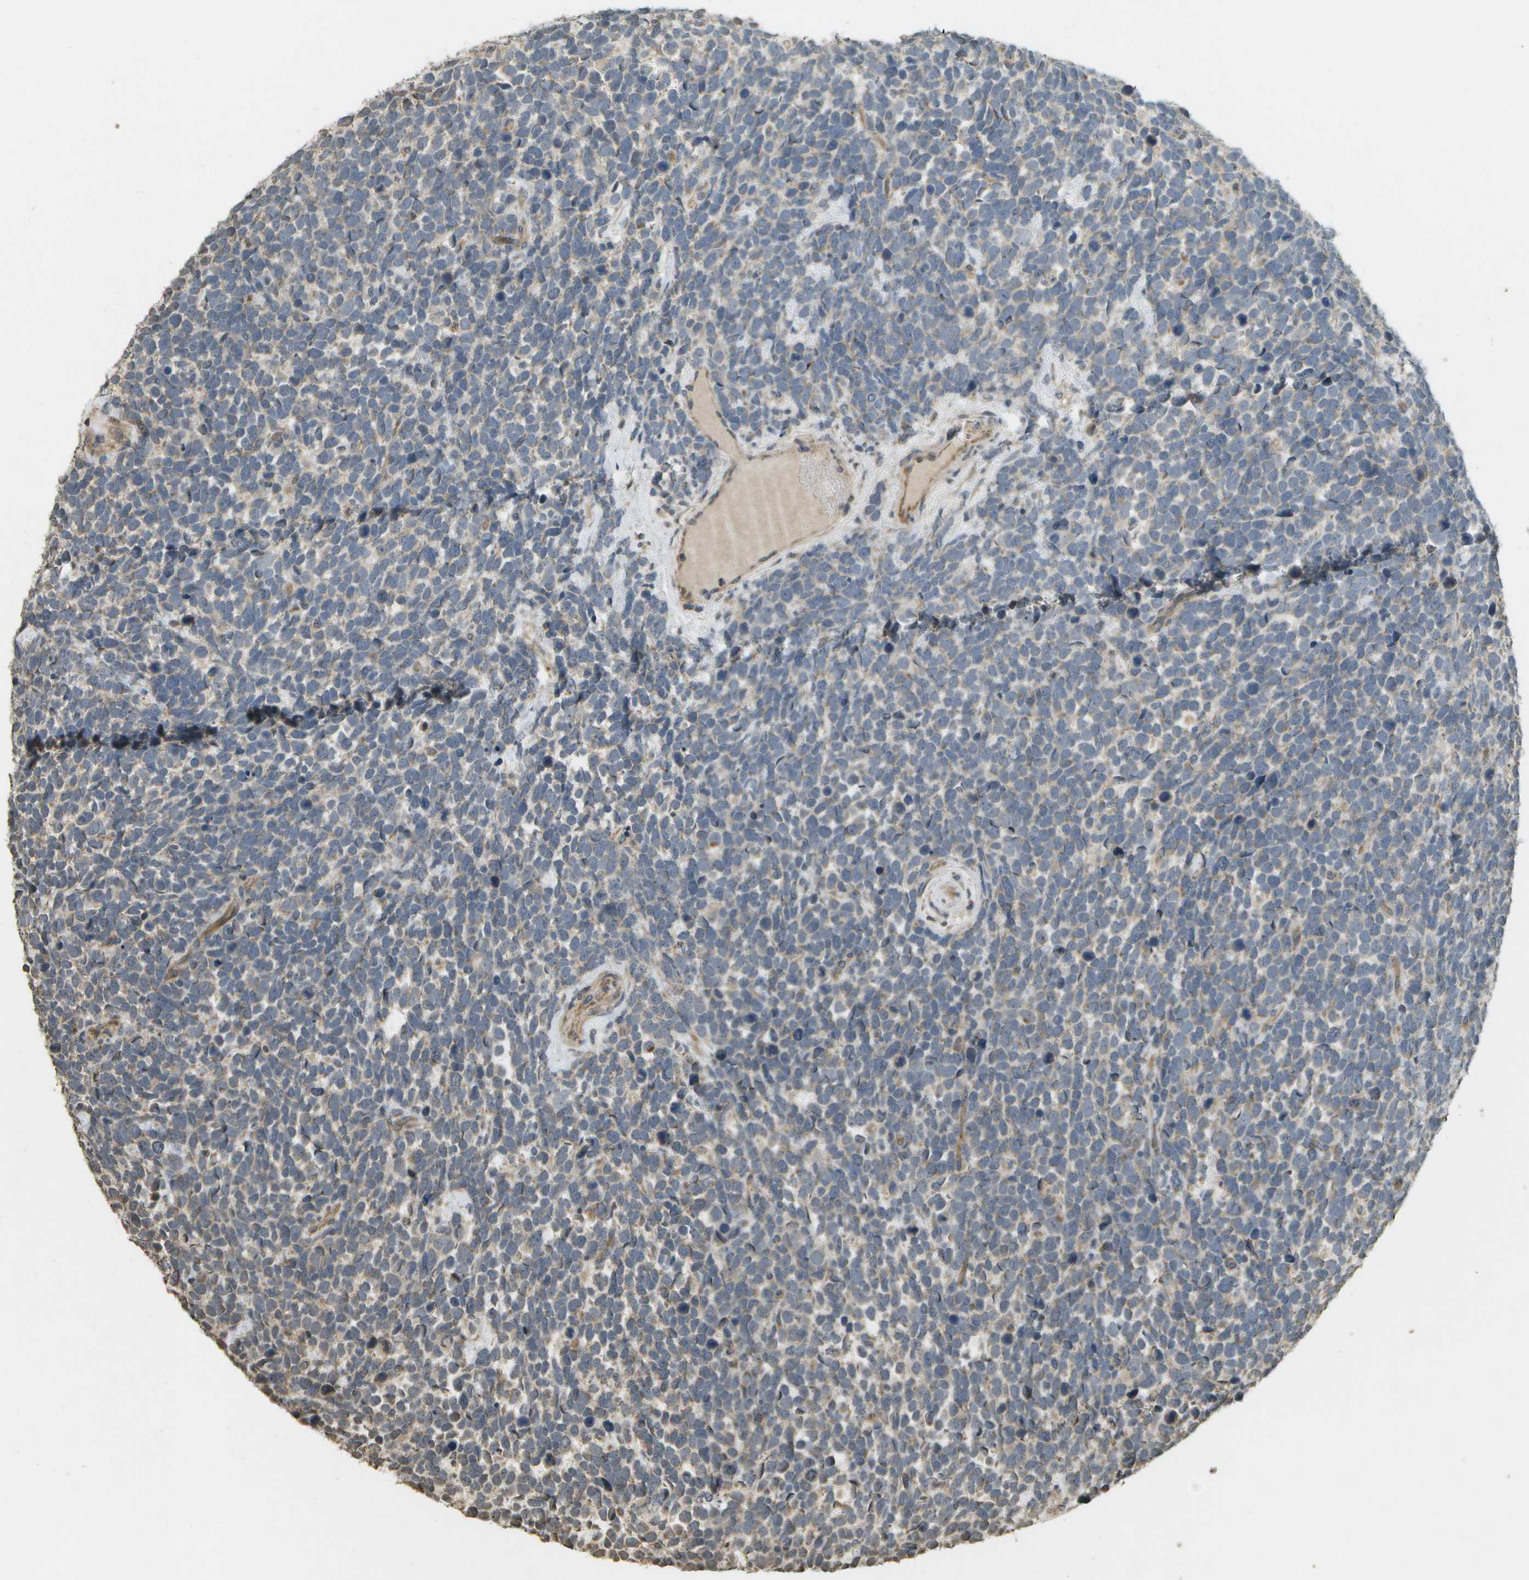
{"staining": {"intensity": "weak", "quantity": "25%-75%", "location": "cytoplasmic/membranous"}, "tissue": "urothelial cancer", "cell_type": "Tumor cells", "image_type": "cancer", "snomed": [{"axis": "morphology", "description": "Urothelial carcinoma, High grade"}, {"axis": "topography", "description": "Urinary bladder"}], "caption": "Brown immunohistochemical staining in human urothelial cancer displays weak cytoplasmic/membranous positivity in about 25%-75% of tumor cells.", "gene": "RAB21", "patient": {"sex": "female", "age": 82}}